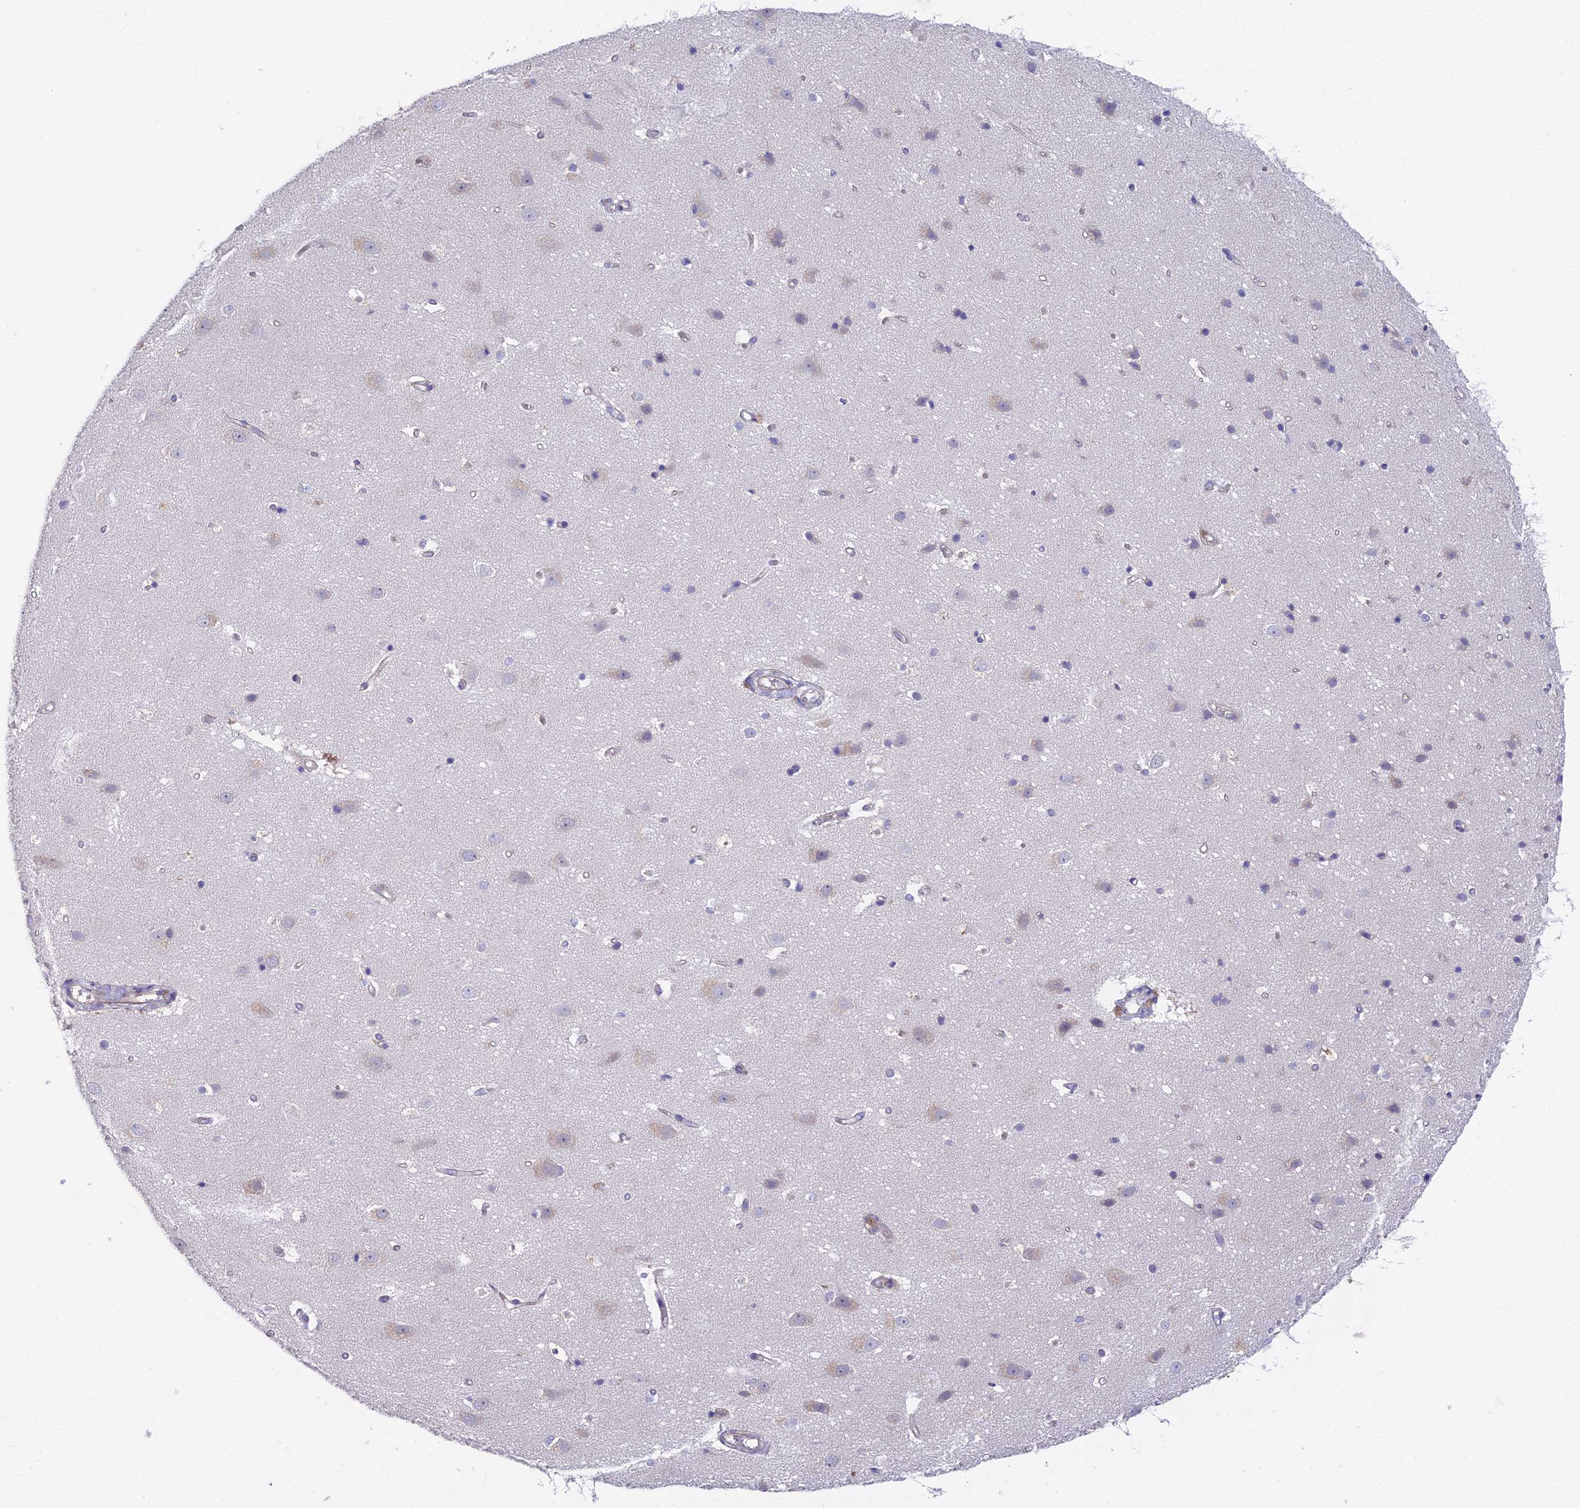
{"staining": {"intensity": "negative", "quantity": "none", "location": "none"}, "tissue": "cerebral cortex", "cell_type": "Endothelial cells", "image_type": "normal", "snomed": [{"axis": "morphology", "description": "Normal tissue, NOS"}, {"axis": "topography", "description": "Cerebral cortex"}], "caption": "This micrograph is of unremarkable cerebral cortex stained with immunohistochemistry to label a protein in brown with the nuclei are counter-stained blue. There is no positivity in endothelial cells.", "gene": "FAM168B", "patient": {"sex": "male", "age": 54}}